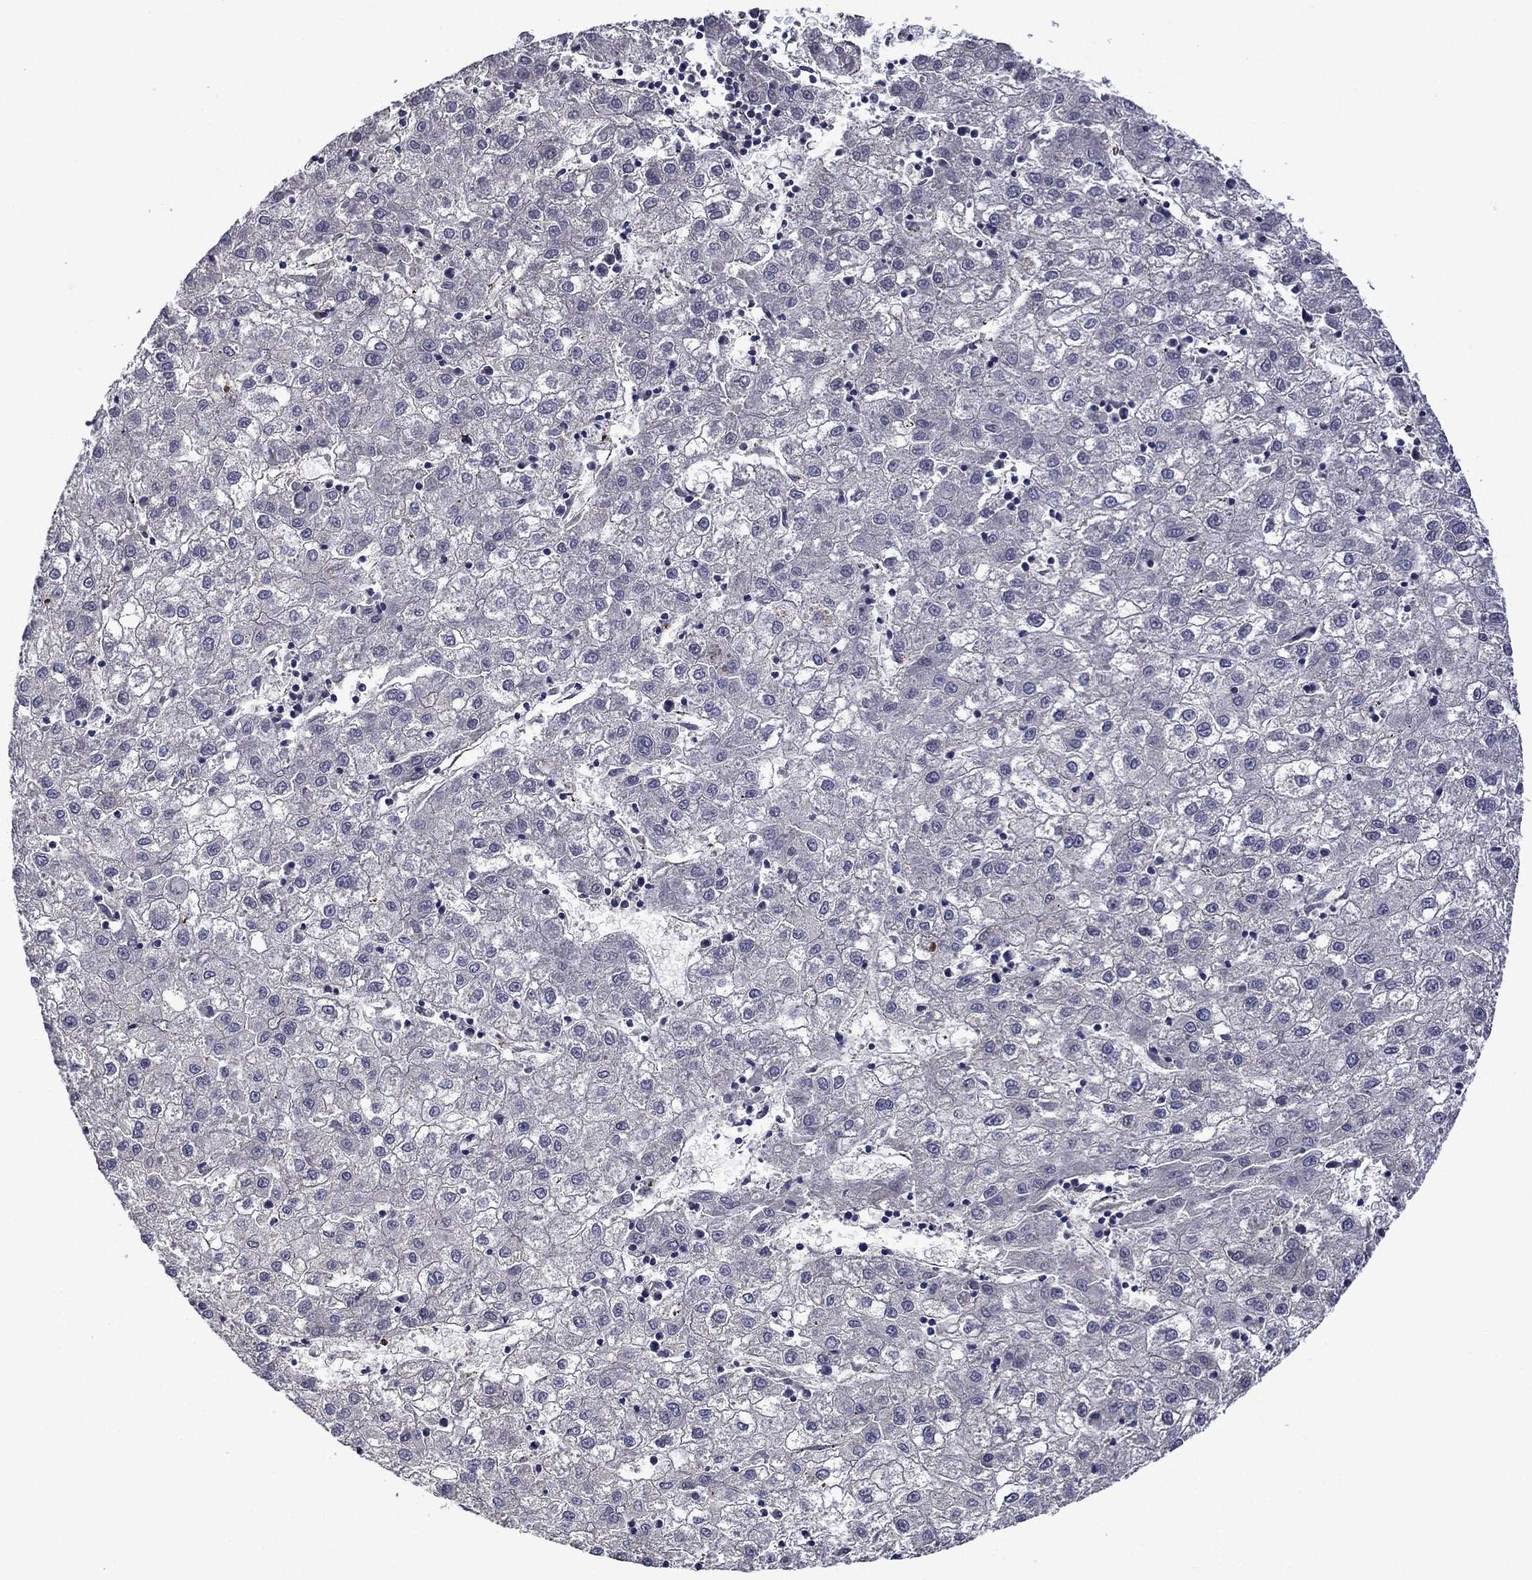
{"staining": {"intensity": "negative", "quantity": "none", "location": "none"}, "tissue": "liver cancer", "cell_type": "Tumor cells", "image_type": "cancer", "snomed": [{"axis": "morphology", "description": "Carcinoma, Hepatocellular, NOS"}, {"axis": "topography", "description": "Liver"}], "caption": "This is an IHC micrograph of liver cancer. There is no expression in tumor cells.", "gene": "SLITRK1", "patient": {"sex": "male", "age": 72}}